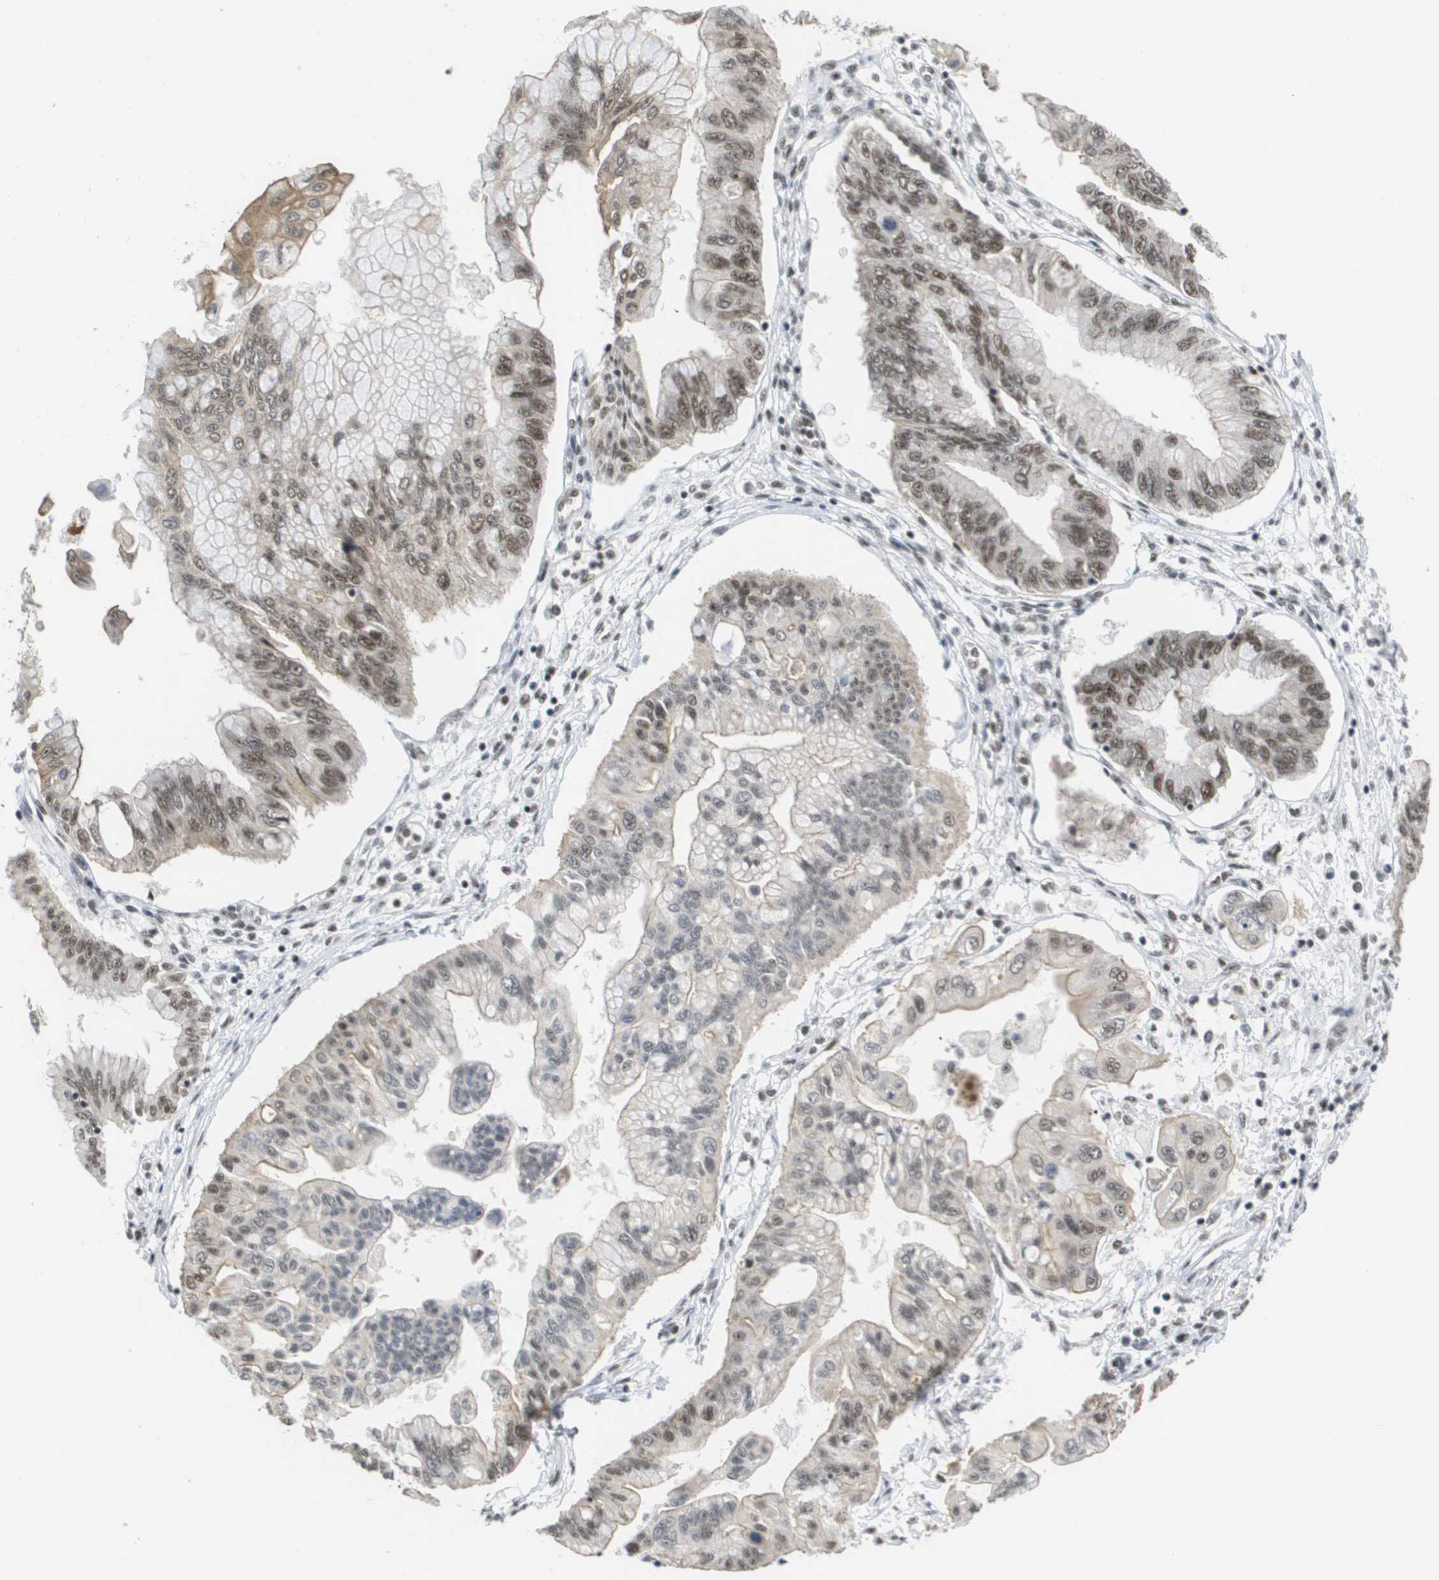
{"staining": {"intensity": "moderate", "quantity": "25%-75%", "location": "nuclear"}, "tissue": "pancreatic cancer", "cell_type": "Tumor cells", "image_type": "cancer", "snomed": [{"axis": "morphology", "description": "Adenocarcinoma, NOS"}, {"axis": "topography", "description": "Pancreas"}], "caption": "Adenocarcinoma (pancreatic) tissue demonstrates moderate nuclear positivity in about 25%-75% of tumor cells", "gene": "ISY1", "patient": {"sex": "female", "age": 77}}